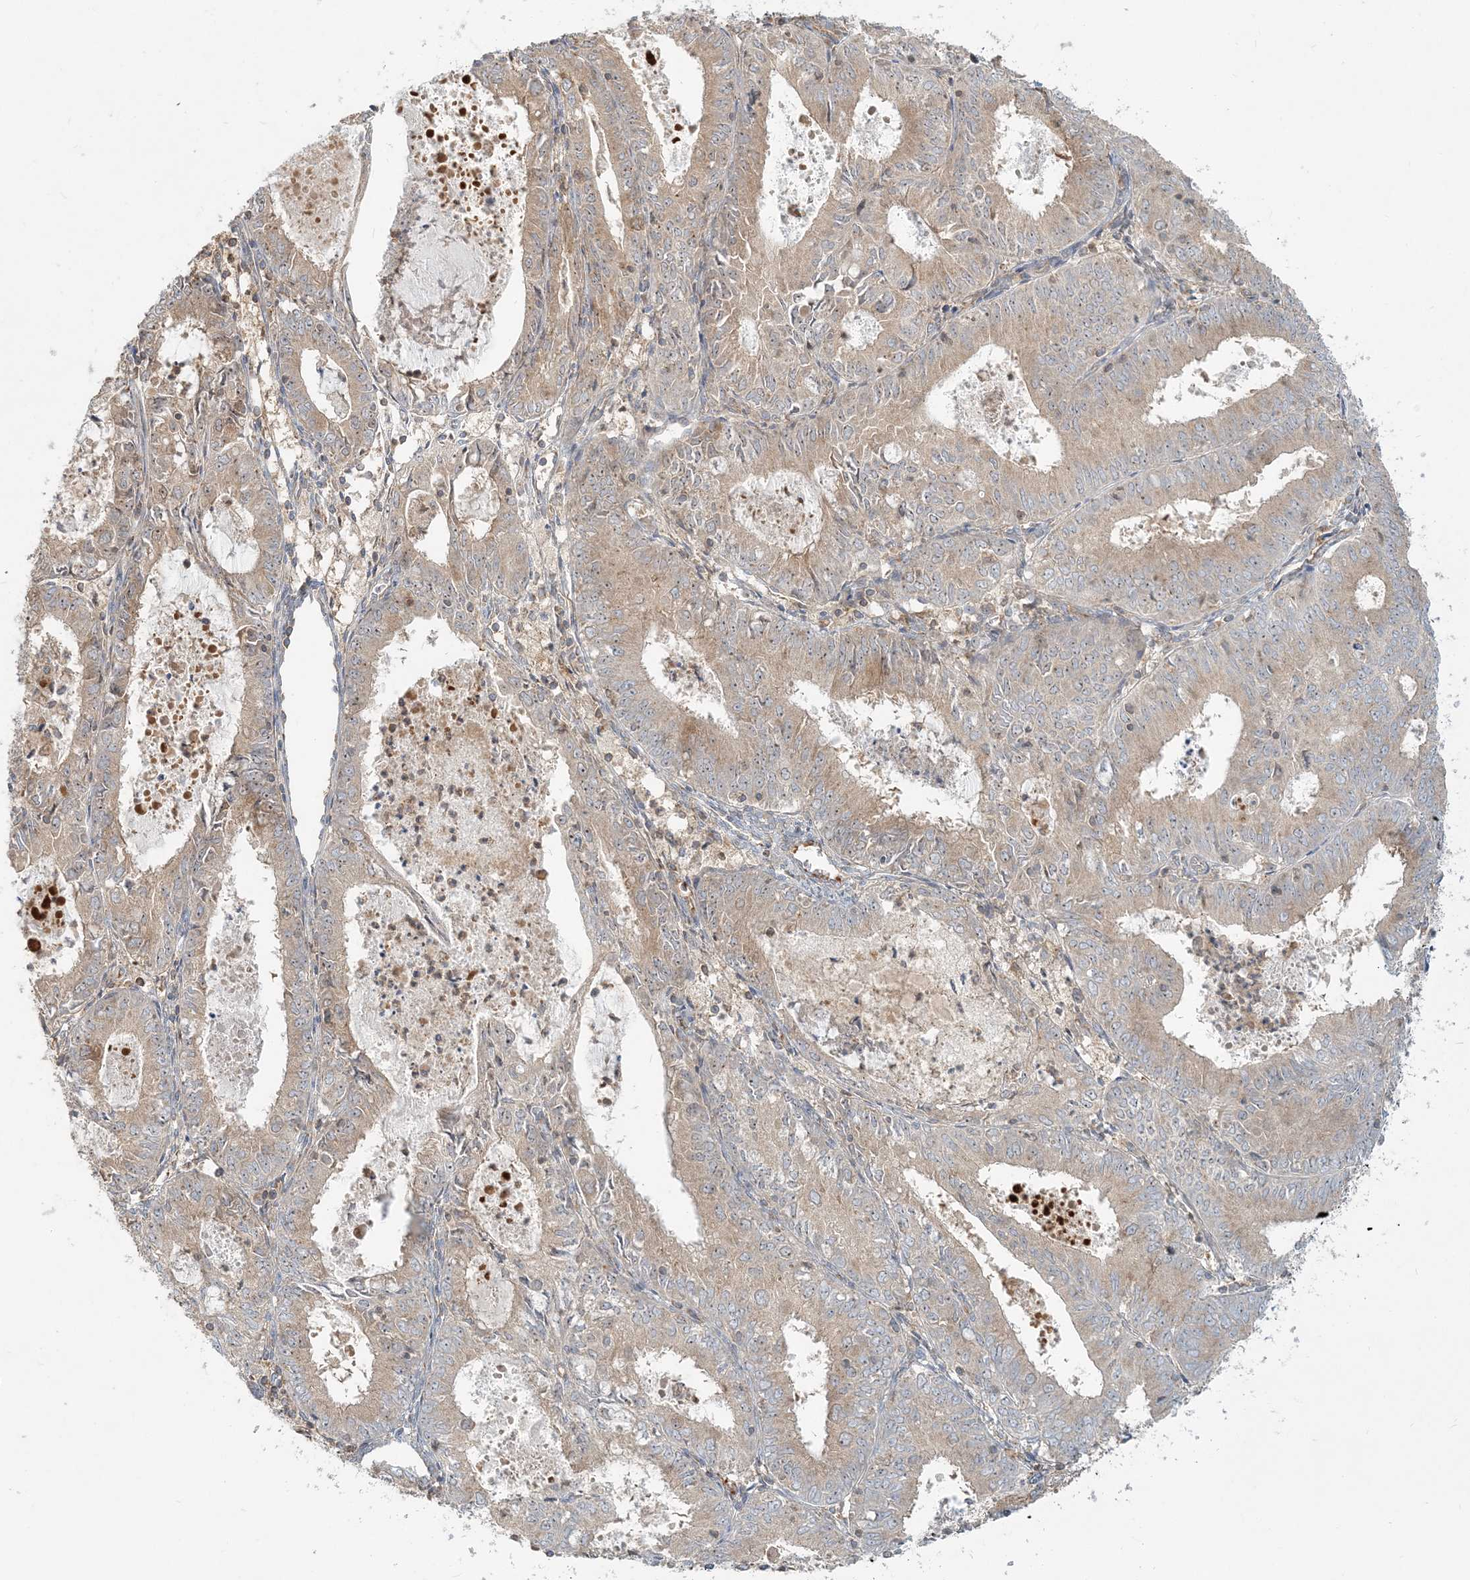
{"staining": {"intensity": "weak", "quantity": ">75%", "location": "cytoplasmic/membranous"}, "tissue": "endometrial cancer", "cell_type": "Tumor cells", "image_type": "cancer", "snomed": [{"axis": "morphology", "description": "Adenocarcinoma, NOS"}, {"axis": "topography", "description": "Endometrium"}], "caption": "This is an image of immunohistochemistry staining of adenocarcinoma (endometrial), which shows weak expression in the cytoplasmic/membranous of tumor cells.", "gene": "AP1AR", "patient": {"sex": "female", "age": 57}}